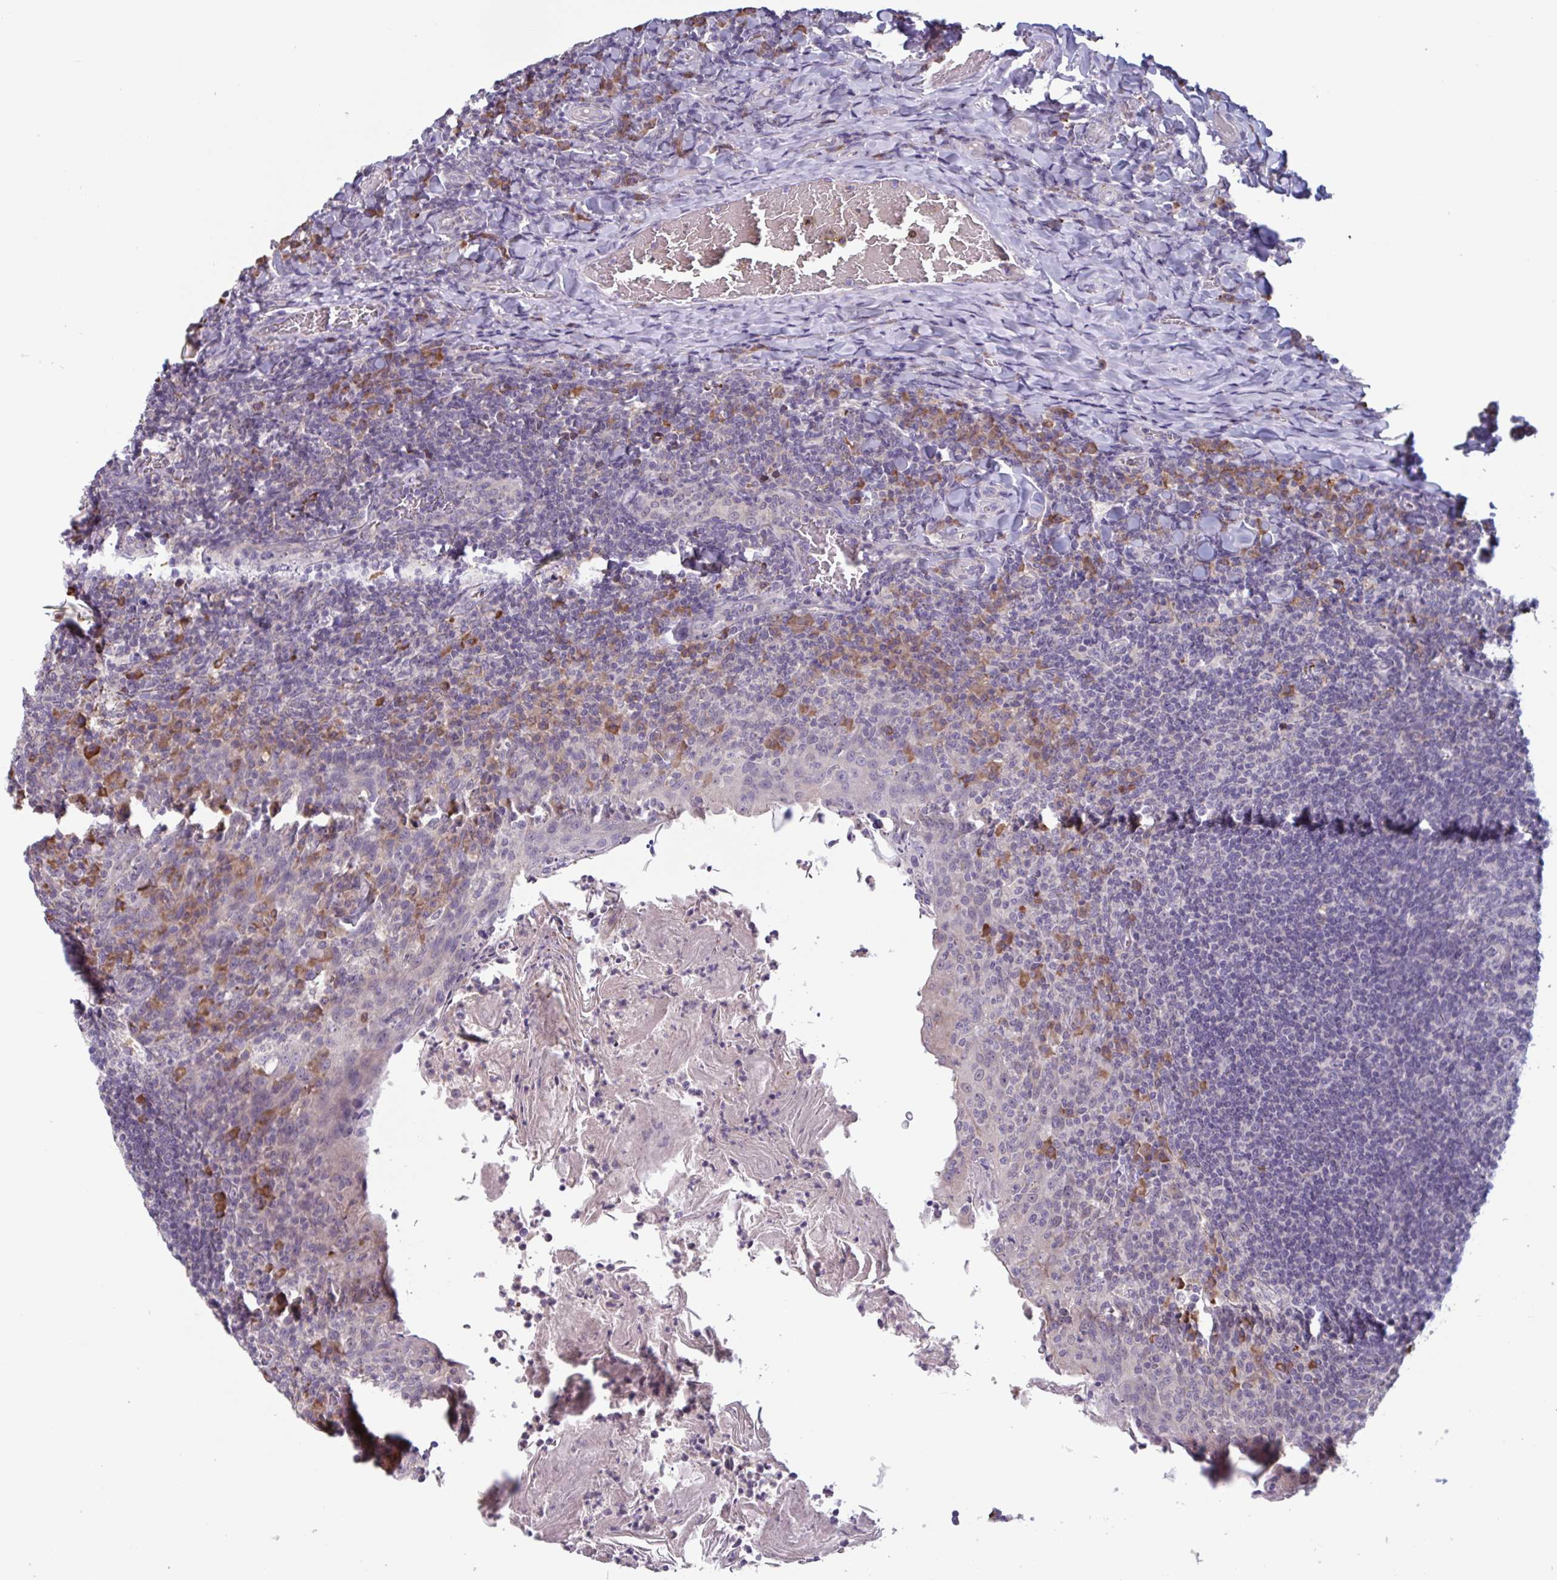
{"staining": {"intensity": "moderate", "quantity": "<25%", "location": "cytoplasmic/membranous"}, "tissue": "tonsil", "cell_type": "Germinal center cells", "image_type": "normal", "snomed": [{"axis": "morphology", "description": "Normal tissue, NOS"}, {"axis": "topography", "description": "Tonsil"}], "caption": "IHC staining of unremarkable tonsil, which shows low levels of moderate cytoplasmic/membranous staining in approximately <25% of germinal center cells indicating moderate cytoplasmic/membranous protein staining. The staining was performed using DAB (3,3'-diaminobenzidine) (brown) for protein detection and nuclei were counterstained in hematoxylin (blue).", "gene": "CD1E", "patient": {"sex": "female", "age": 10}}